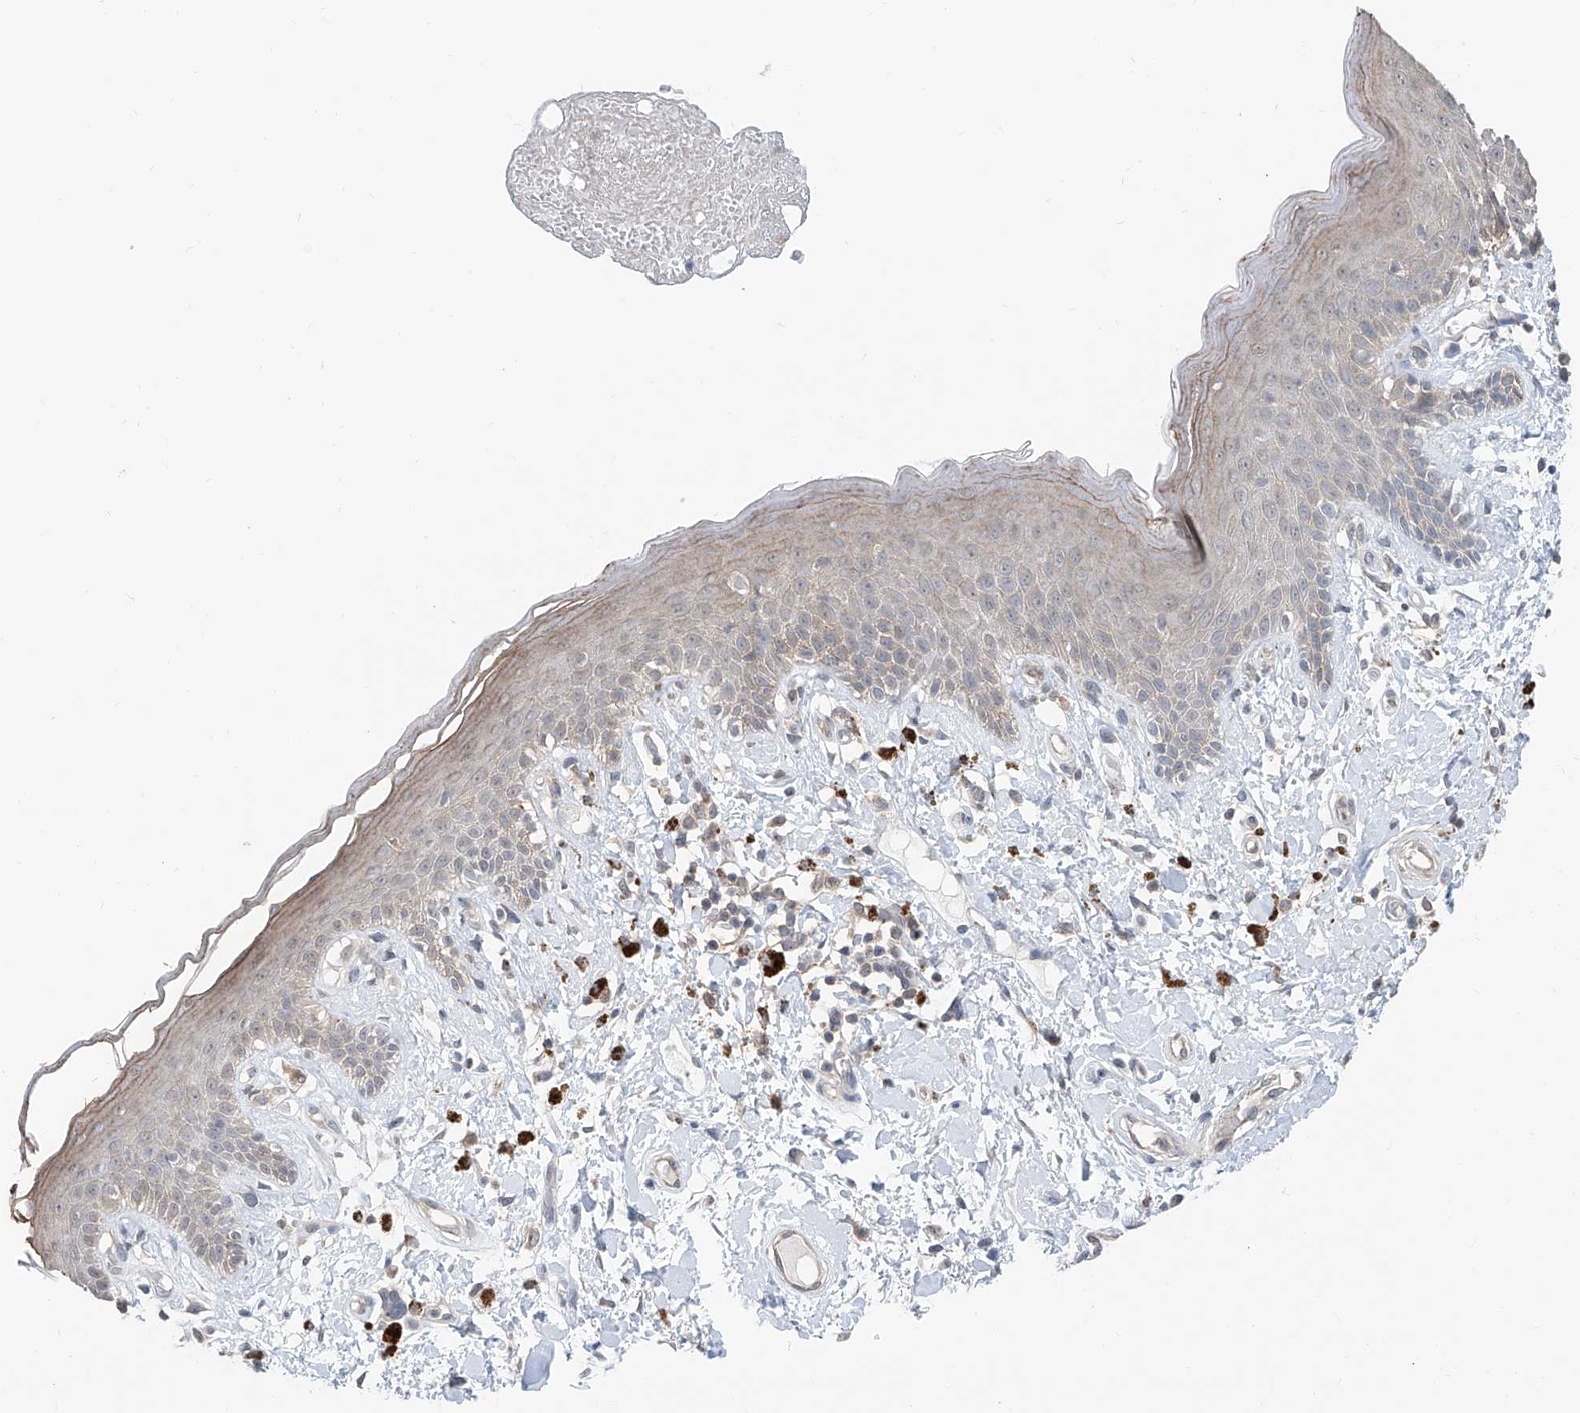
{"staining": {"intensity": "weak", "quantity": ">75%", "location": "cytoplasmic/membranous"}, "tissue": "skin", "cell_type": "Epidermal cells", "image_type": "normal", "snomed": [{"axis": "morphology", "description": "Normal tissue, NOS"}, {"axis": "topography", "description": "Anal"}], "caption": "Epidermal cells demonstrate low levels of weak cytoplasmic/membranous staining in about >75% of cells in normal human skin.", "gene": "KCNK10", "patient": {"sex": "female", "age": 78}}